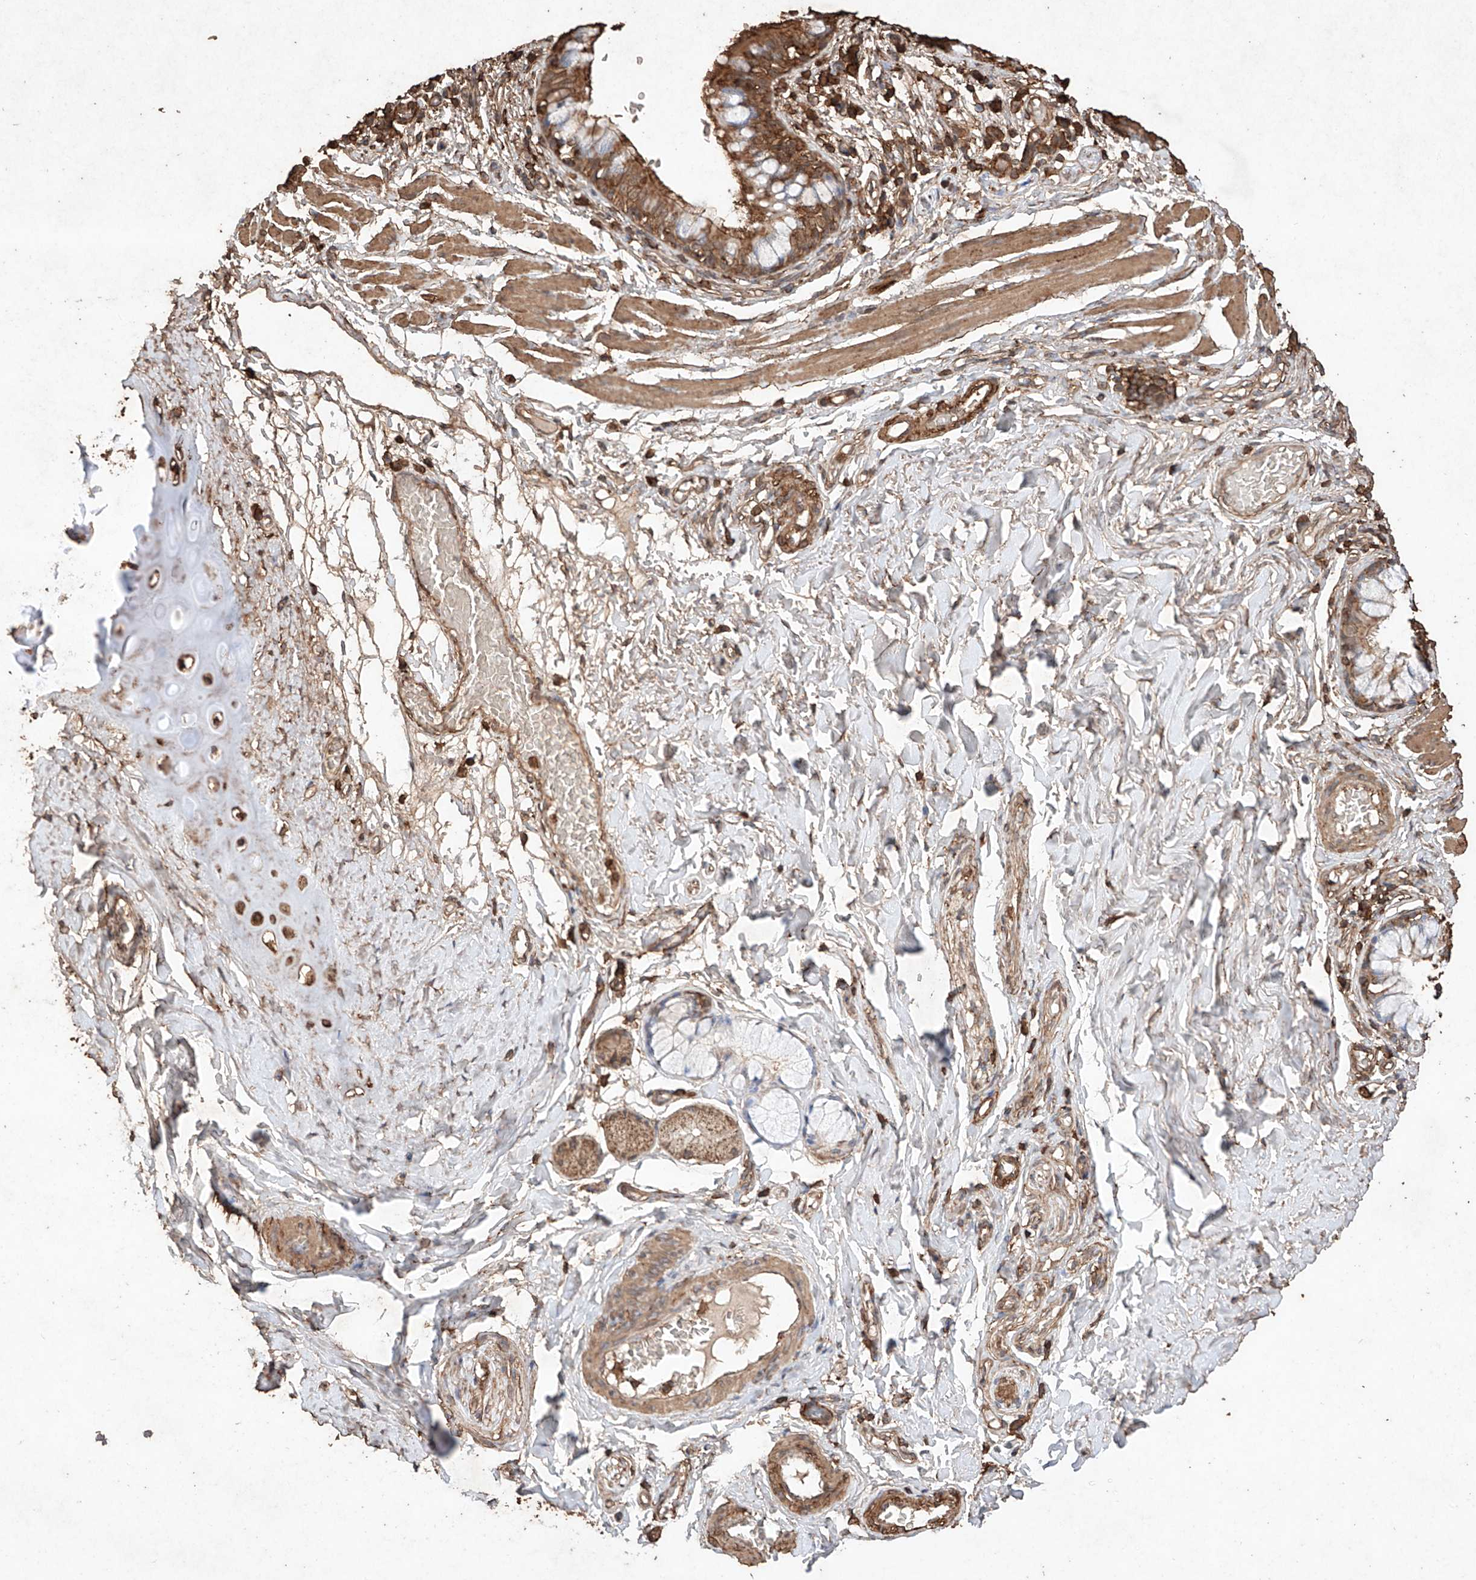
{"staining": {"intensity": "strong", "quantity": ">75%", "location": "cytoplasmic/membranous"}, "tissue": "bronchus", "cell_type": "Respiratory epithelial cells", "image_type": "normal", "snomed": [{"axis": "morphology", "description": "Normal tissue, NOS"}, {"axis": "topography", "description": "Cartilage tissue"}, {"axis": "topography", "description": "Bronchus"}], "caption": "The immunohistochemical stain shows strong cytoplasmic/membranous expression in respiratory epithelial cells of benign bronchus. (DAB IHC with brightfield microscopy, high magnification).", "gene": "M6PR", "patient": {"sex": "female", "age": 36}}